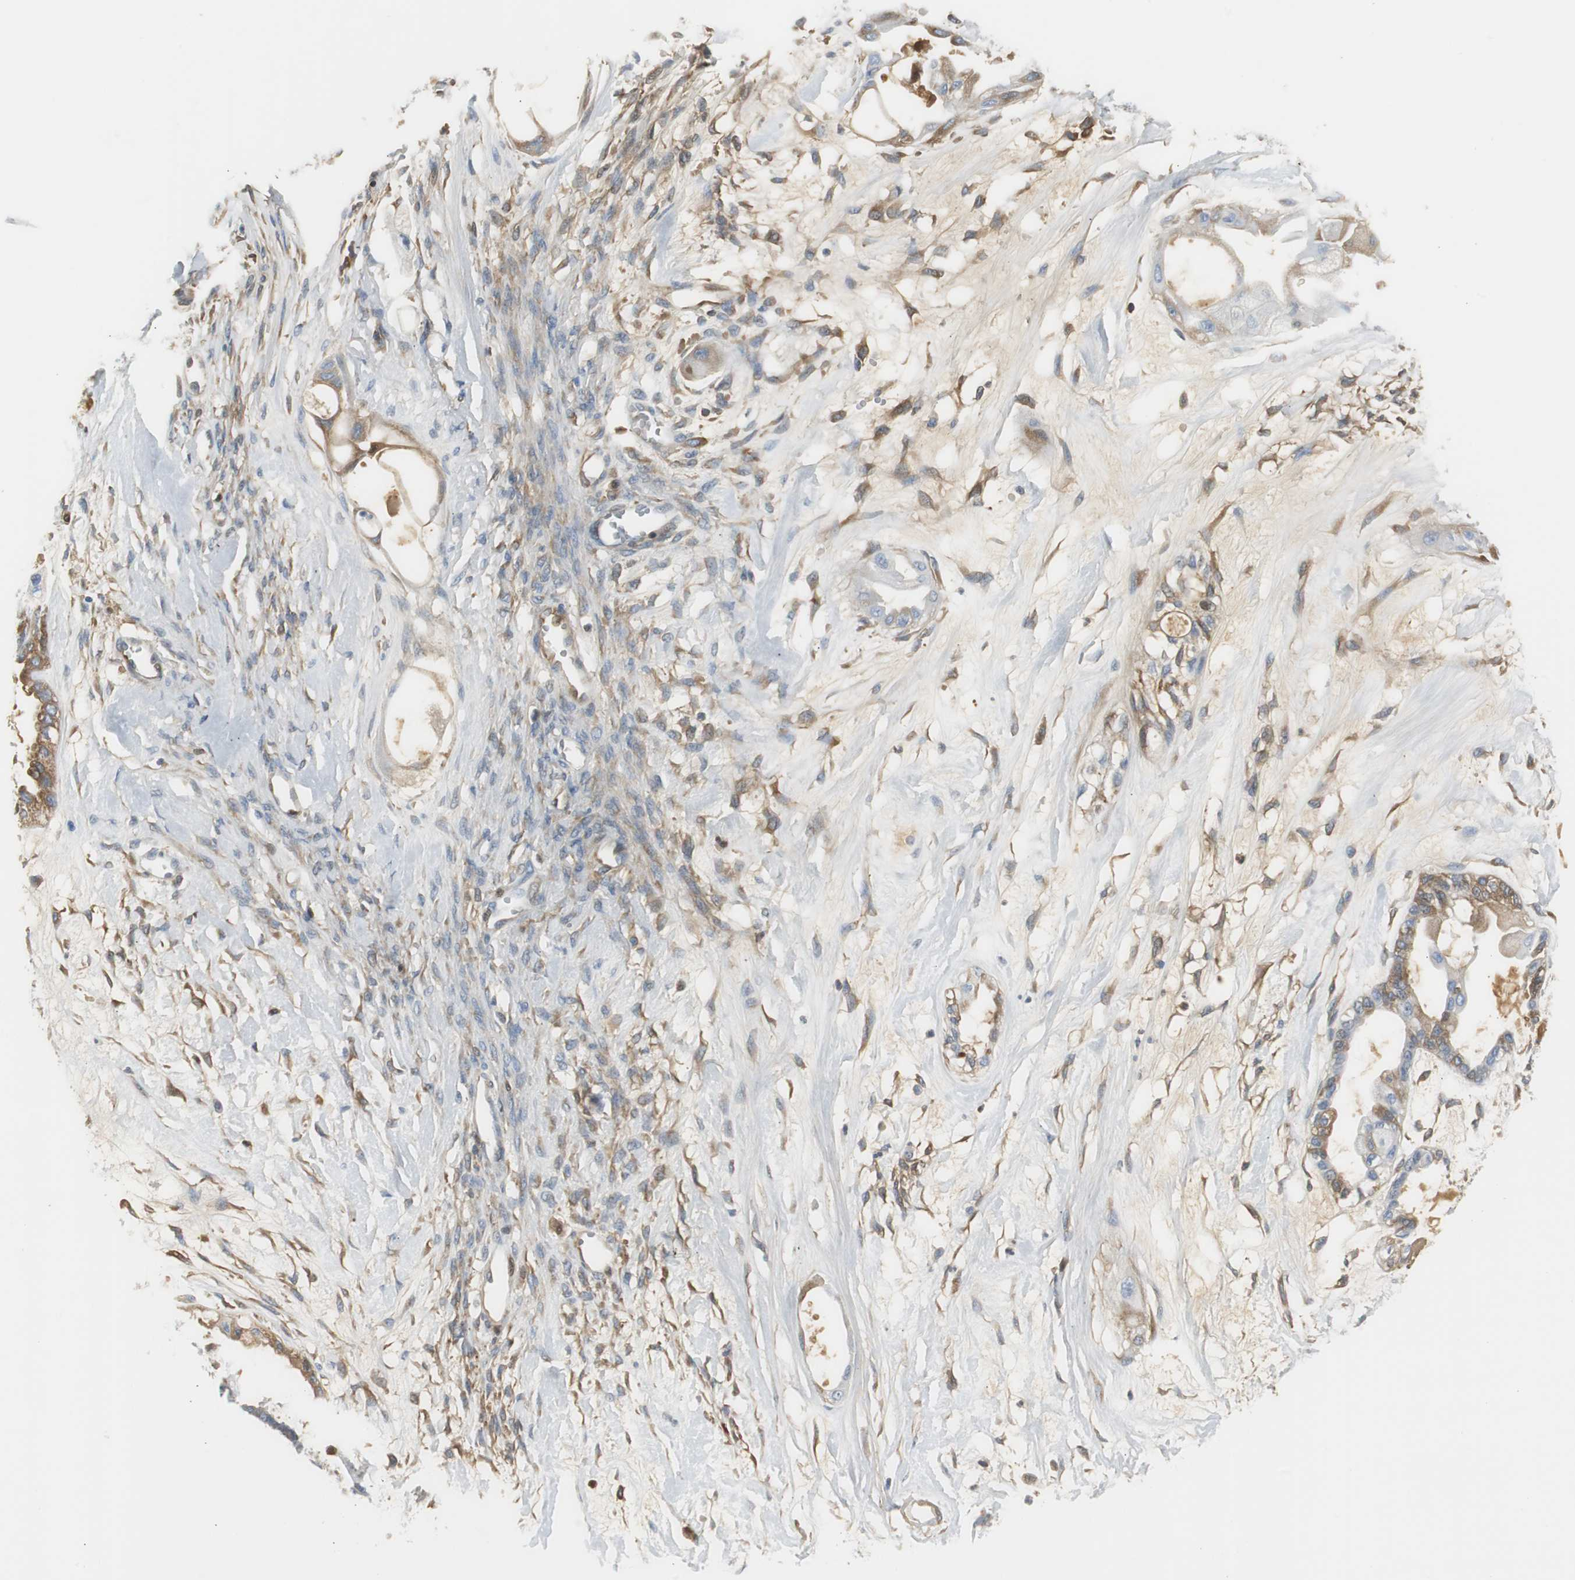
{"staining": {"intensity": "moderate", "quantity": "25%-75%", "location": "cytoplasmic/membranous"}, "tissue": "ovarian cancer", "cell_type": "Tumor cells", "image_type": "cancer", "snomed": [{"axis": "morphology", "description": "Carcinoma, NOS"}, {"axis": "morphology", "description": "Carcinoma, endometroid"}, {"axis": "topography", "description": "Ovary"}], "caption": "There is medium levels of moderate cytoplasmic/membranous positivity in tumor cells of ovarian cancer, as demonstrated by immunohistochemical staining (brown color).", "gene": "SERPINF1", "patient": {"sex": "female", "age": 50}}